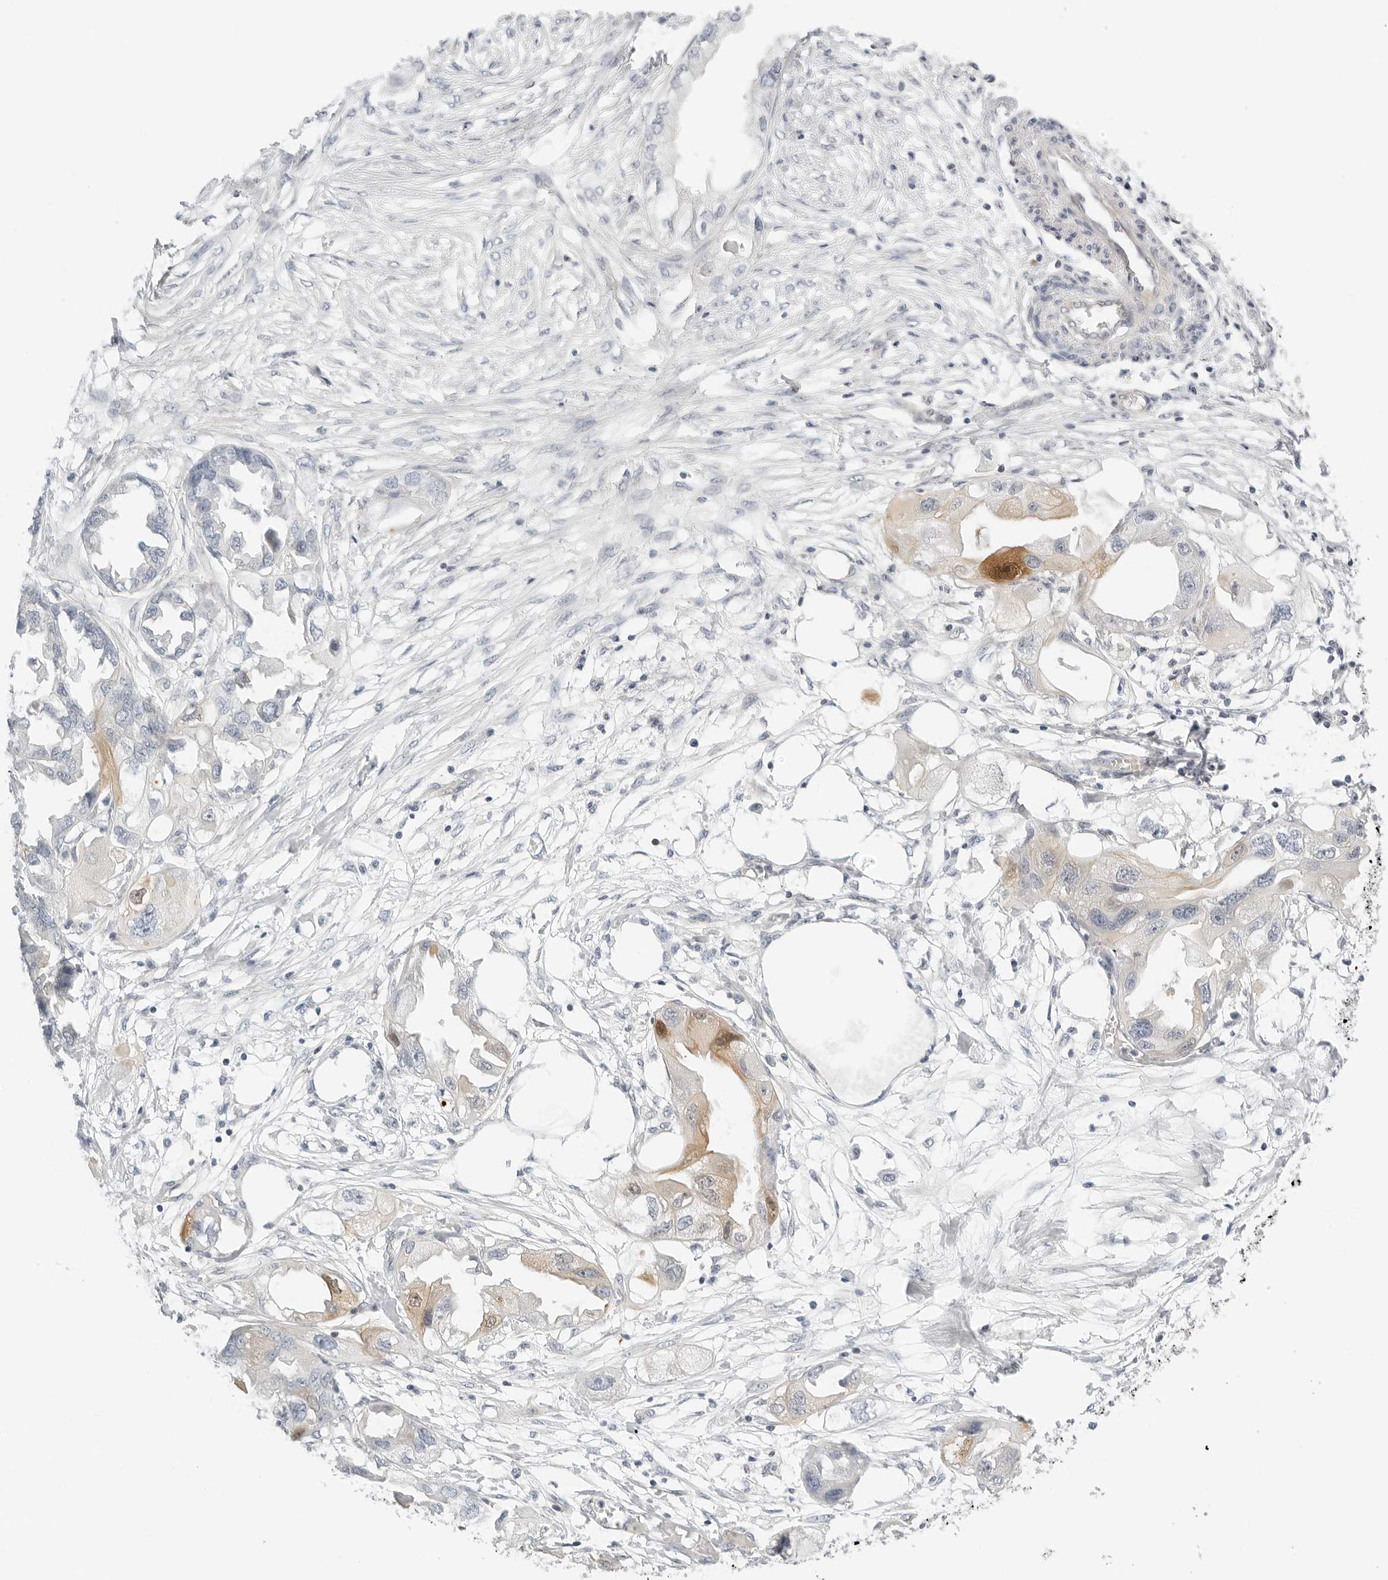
{"staining": {"intensity": "negative", "quantity": "none", "location": "none"}, "tissue": "endometrial cancer", "cell_type": "Tumor cells", "image_type": "cancer", "snomed": [{"axis": "morphology", "description": "Adenocarcinoma, NOS"}, {"axis": "morphology", "description": "Adenocarcinoma, metastatic, NOS"}, {"axis": "topography", "description": "Adipose tissue"}, {"axis": "topography", "description": "Endometrium"}], "caption": "Tumor cells show no significant positivity in endometrial cancer (adenocarcinoma).", "gene": "OSCP1", "patient": {"sex": "female", "age": 67}}